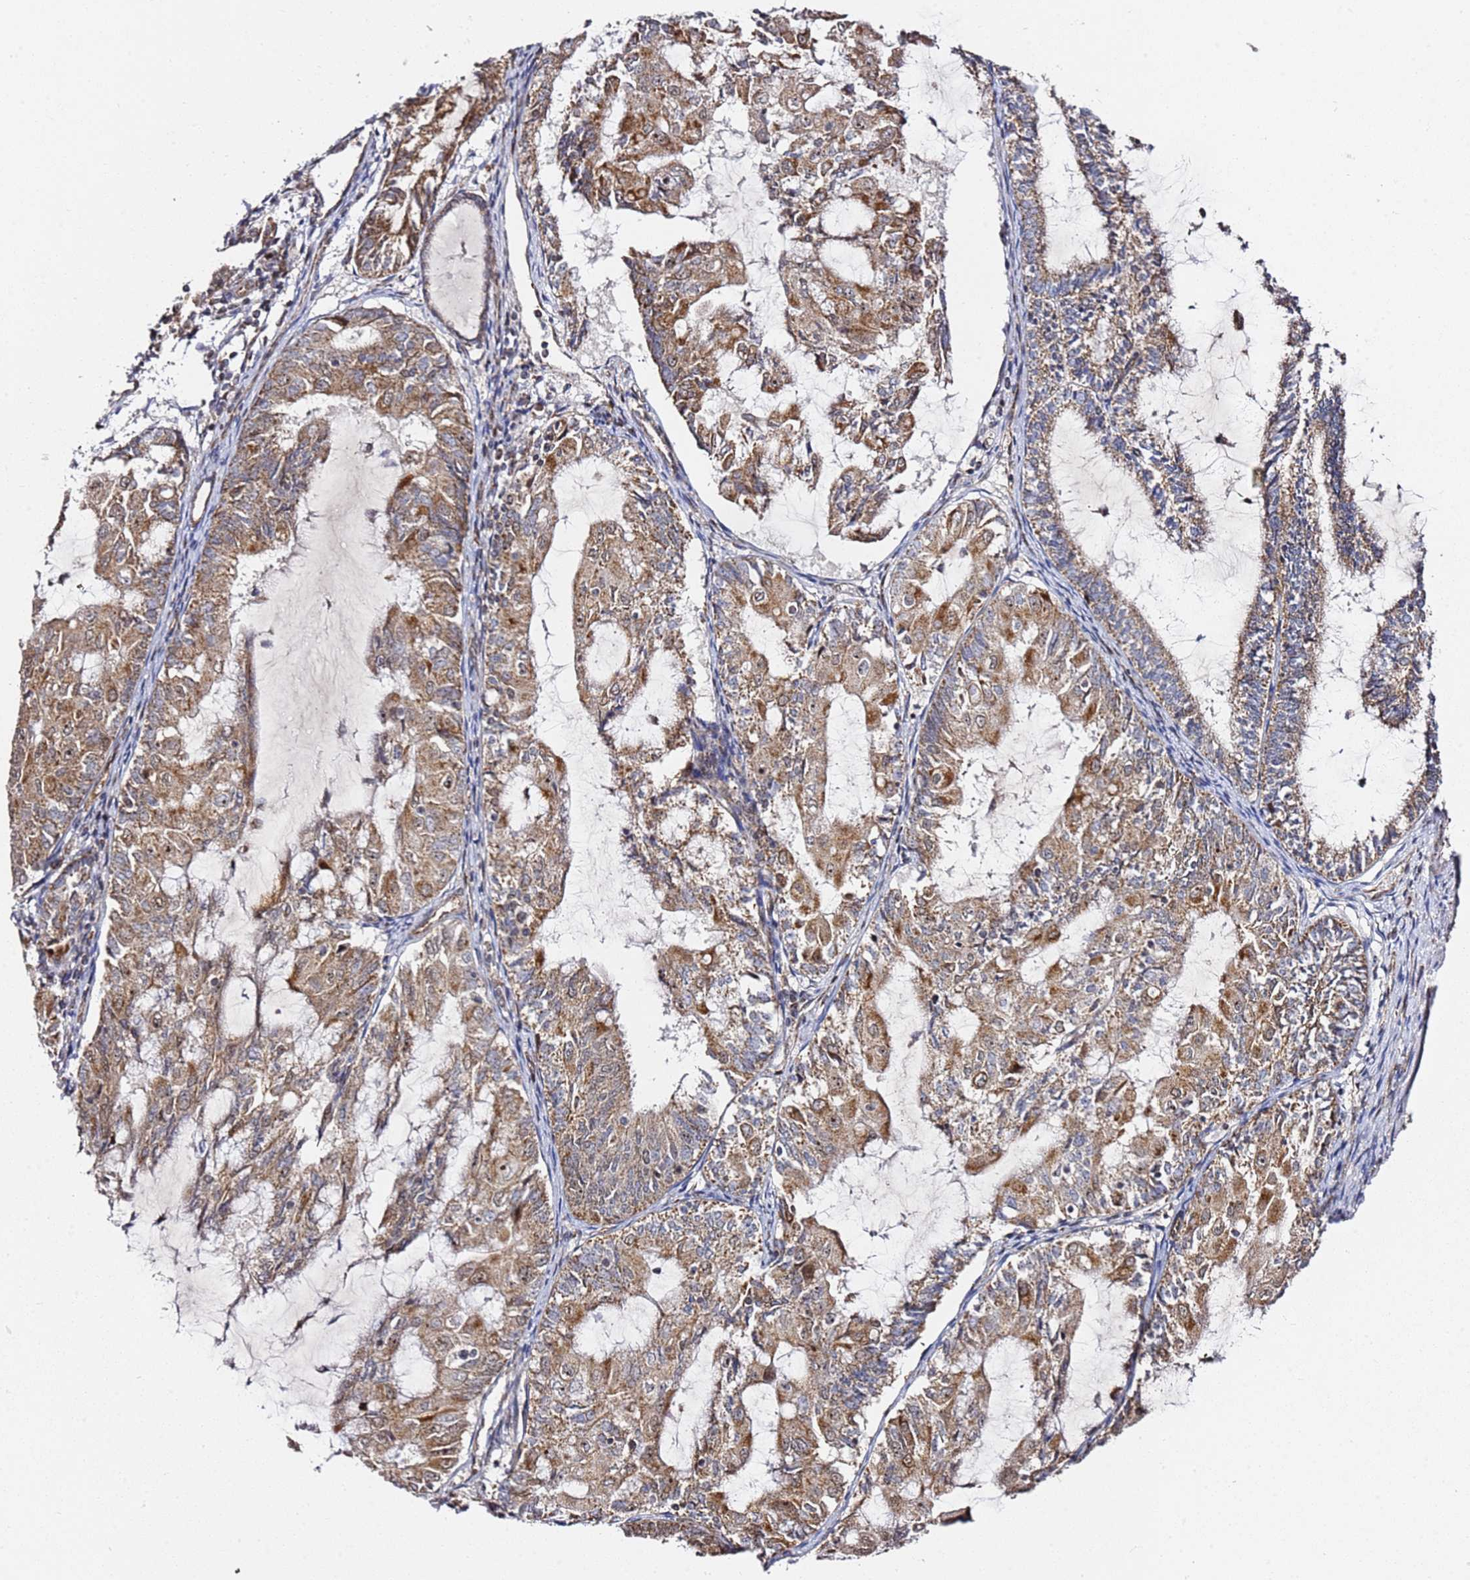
{"staining": {"intensity": "moderate", "quantity": ">75%", "location": "cytoplasmic/membranous"}, "tissue": "endometrial cancer", "cell_type": "Tumor cells", "image_type": "cancer", "snomed": [{"axis": "morphology", "description": "Adenocarcinoma, NOS"}, {"axis": "topography", "description": "Endometrium"}], "caption": "Immunohistochemistry of endometrial adenocarcinoma displays medium levels of moderate cytoplasmic/membranous staining in about >75% of tumor cells. Nuclei are stained in blue.", "gene": "TP53AIP1", "patient": {"sex": "female", "age": 81}}